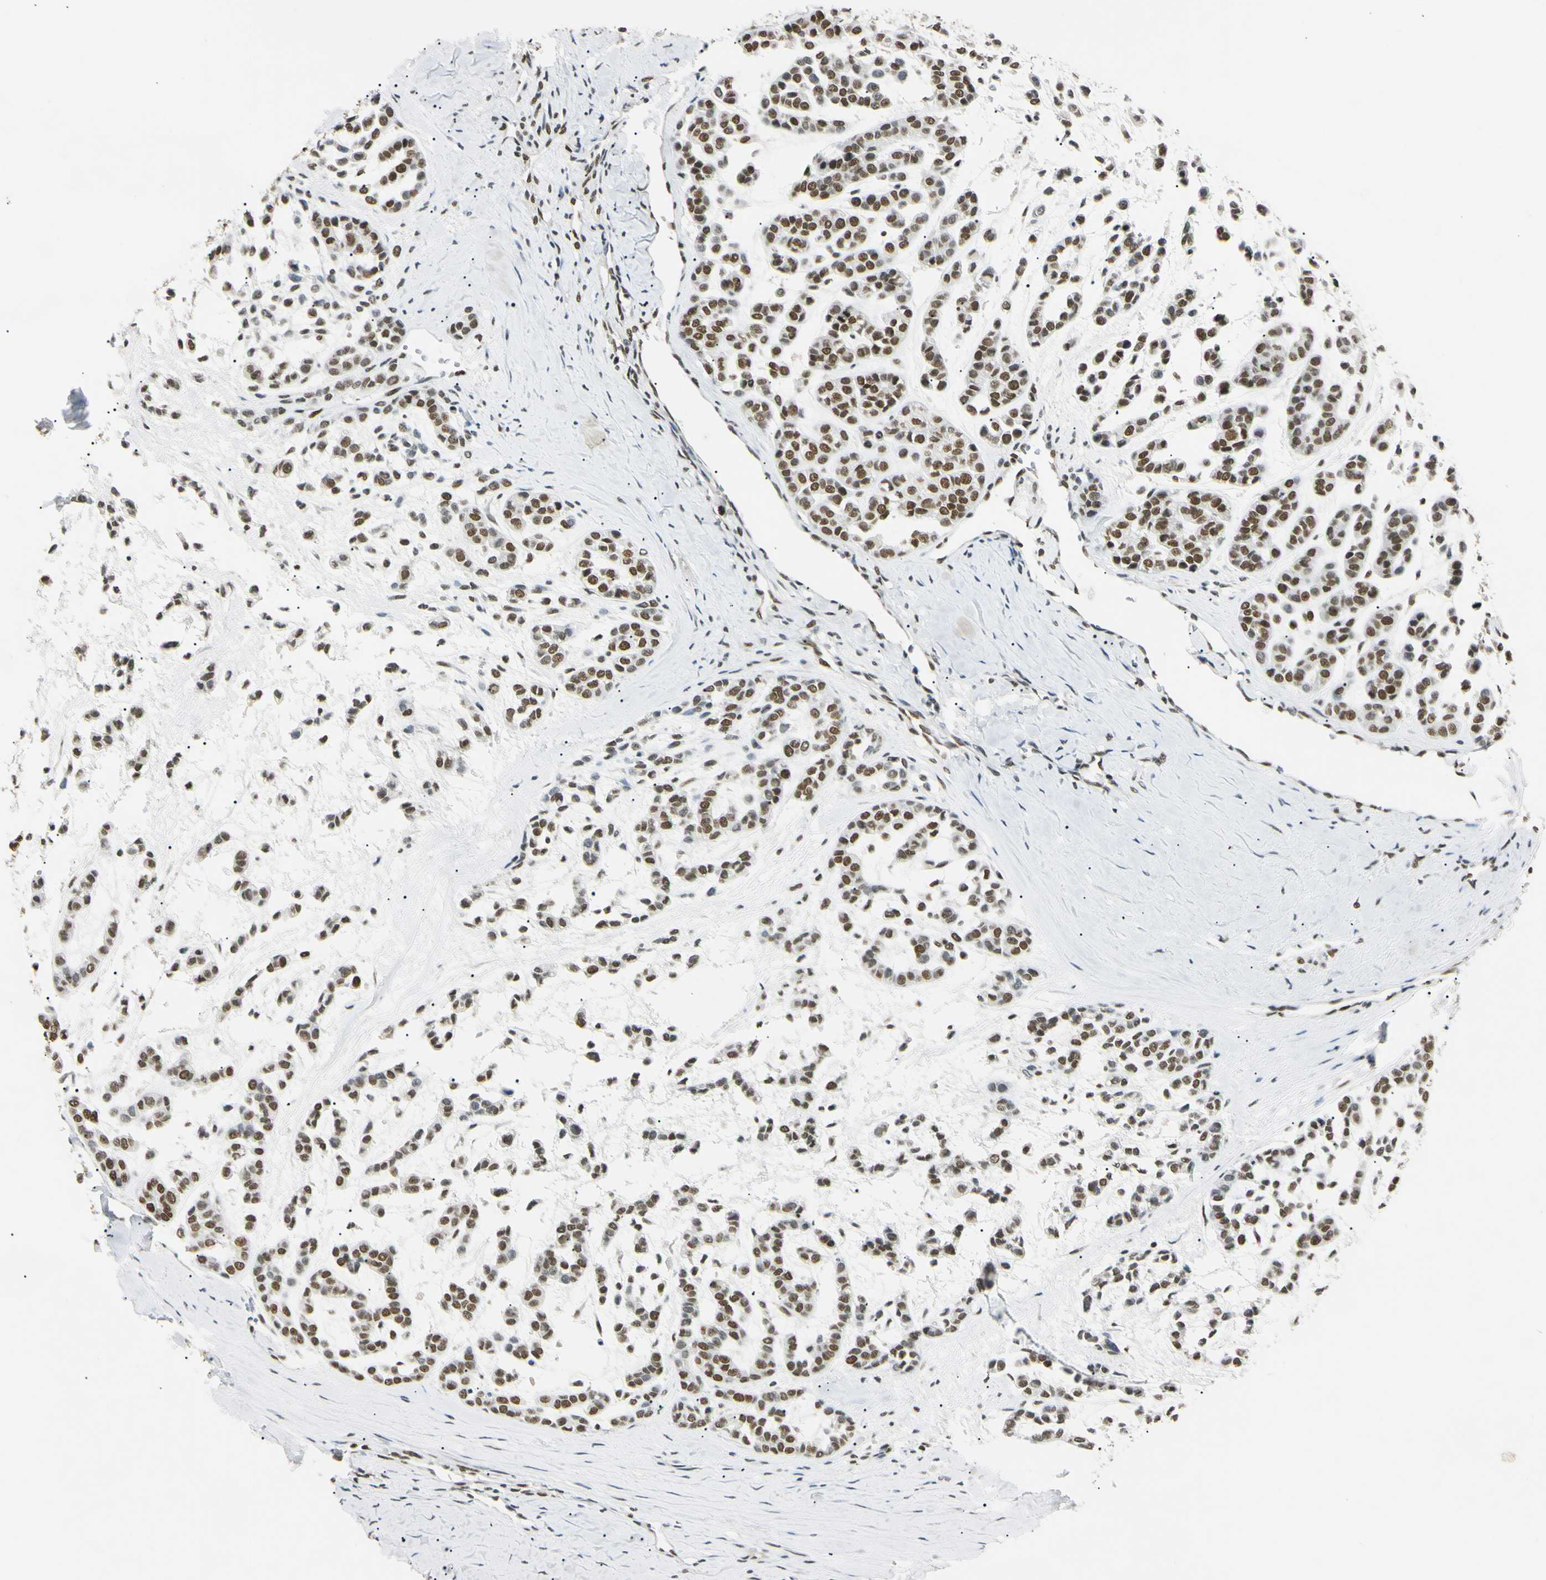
{"staining": {"intensity": "strong", "quantity": ">75%", "location": "nuclear"}, "tissue": "head and neck cancer", "cell_type": "Tumor cells", "image_type": "cancer", "snomed": [{"axis": "morphology", "description": "Adenocarcinoma, NOS"}, {"axis": "morphology", "description": "Adenoma, NOS"}, {"axis": "topography", "description": "Head-Neck"}], "caption": "DAB (3,3'-diaminobenzidine) immunohistochemical staining of human head and neck cancer demonstrates strong nuclear protein positivity in about >75% of tumor cells. The protein of interest is stained brown, and the nuclei are stained in blue (DAB (3,3'-diaminobenzidine) IHC with brightfield microscopy, high magnification).", "gene": "SMARCA5", "patient": {"sex": "female", "age": 55}}